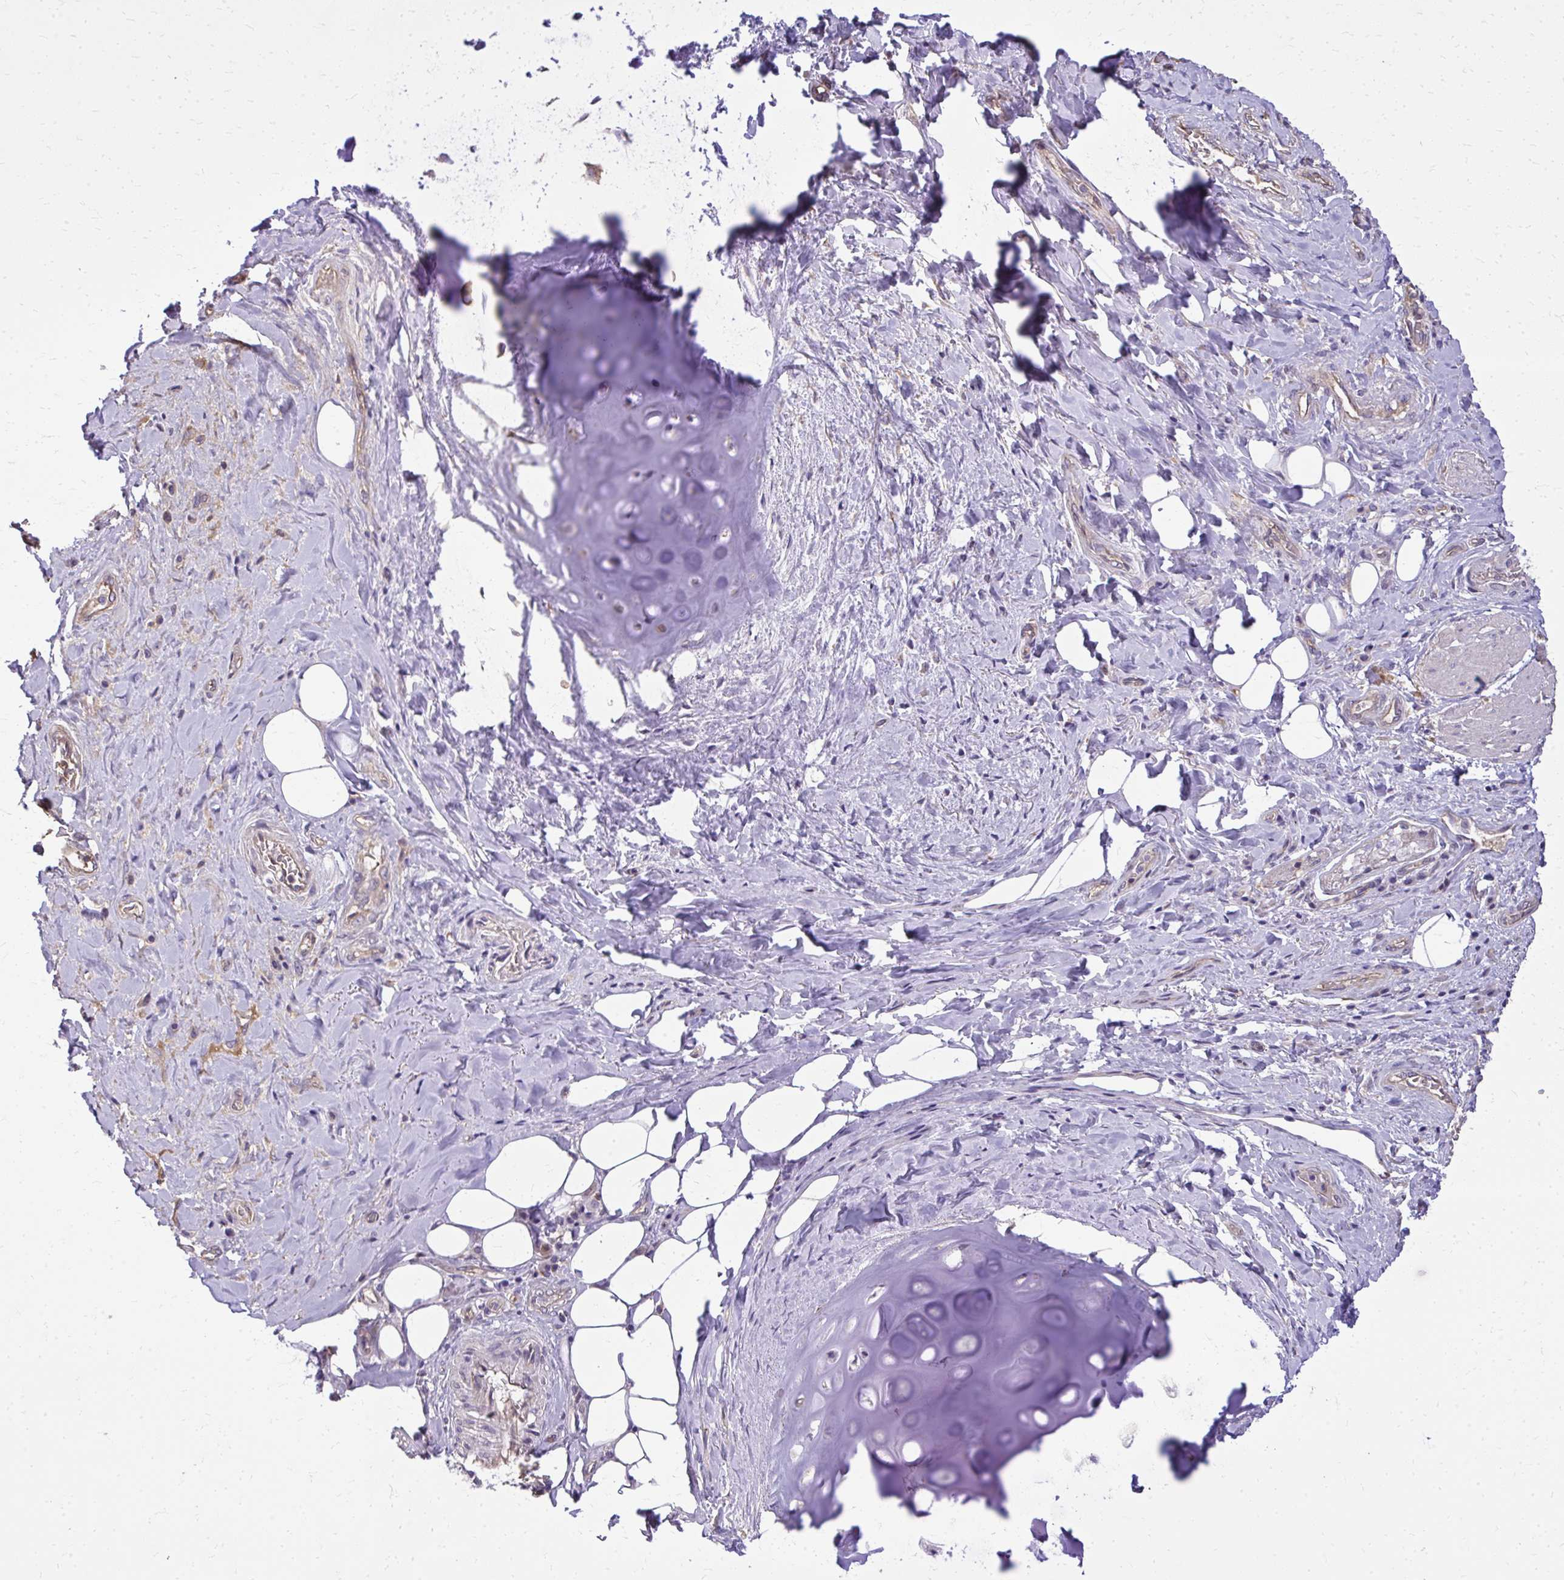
{"staining": {"intensity": "negative", "quantity": "none", "location": "none"}, "tissue": "adipose tissue", "cell_type": "Adipocytes", "image_type": "normal", "snomed": [{"axis": "morphology", "description": "Normal tissue, NOS"}, {"axis": "topography", "description": "Cartilage tissue"}, {"axis": "topography", "description": "Bronchus"}], "caption": "Adipocytes are negative for protein expression in benign human adipose tissue.", "gene": "RUNDC3B", "patient": {"sex": "male", "age": 64}}